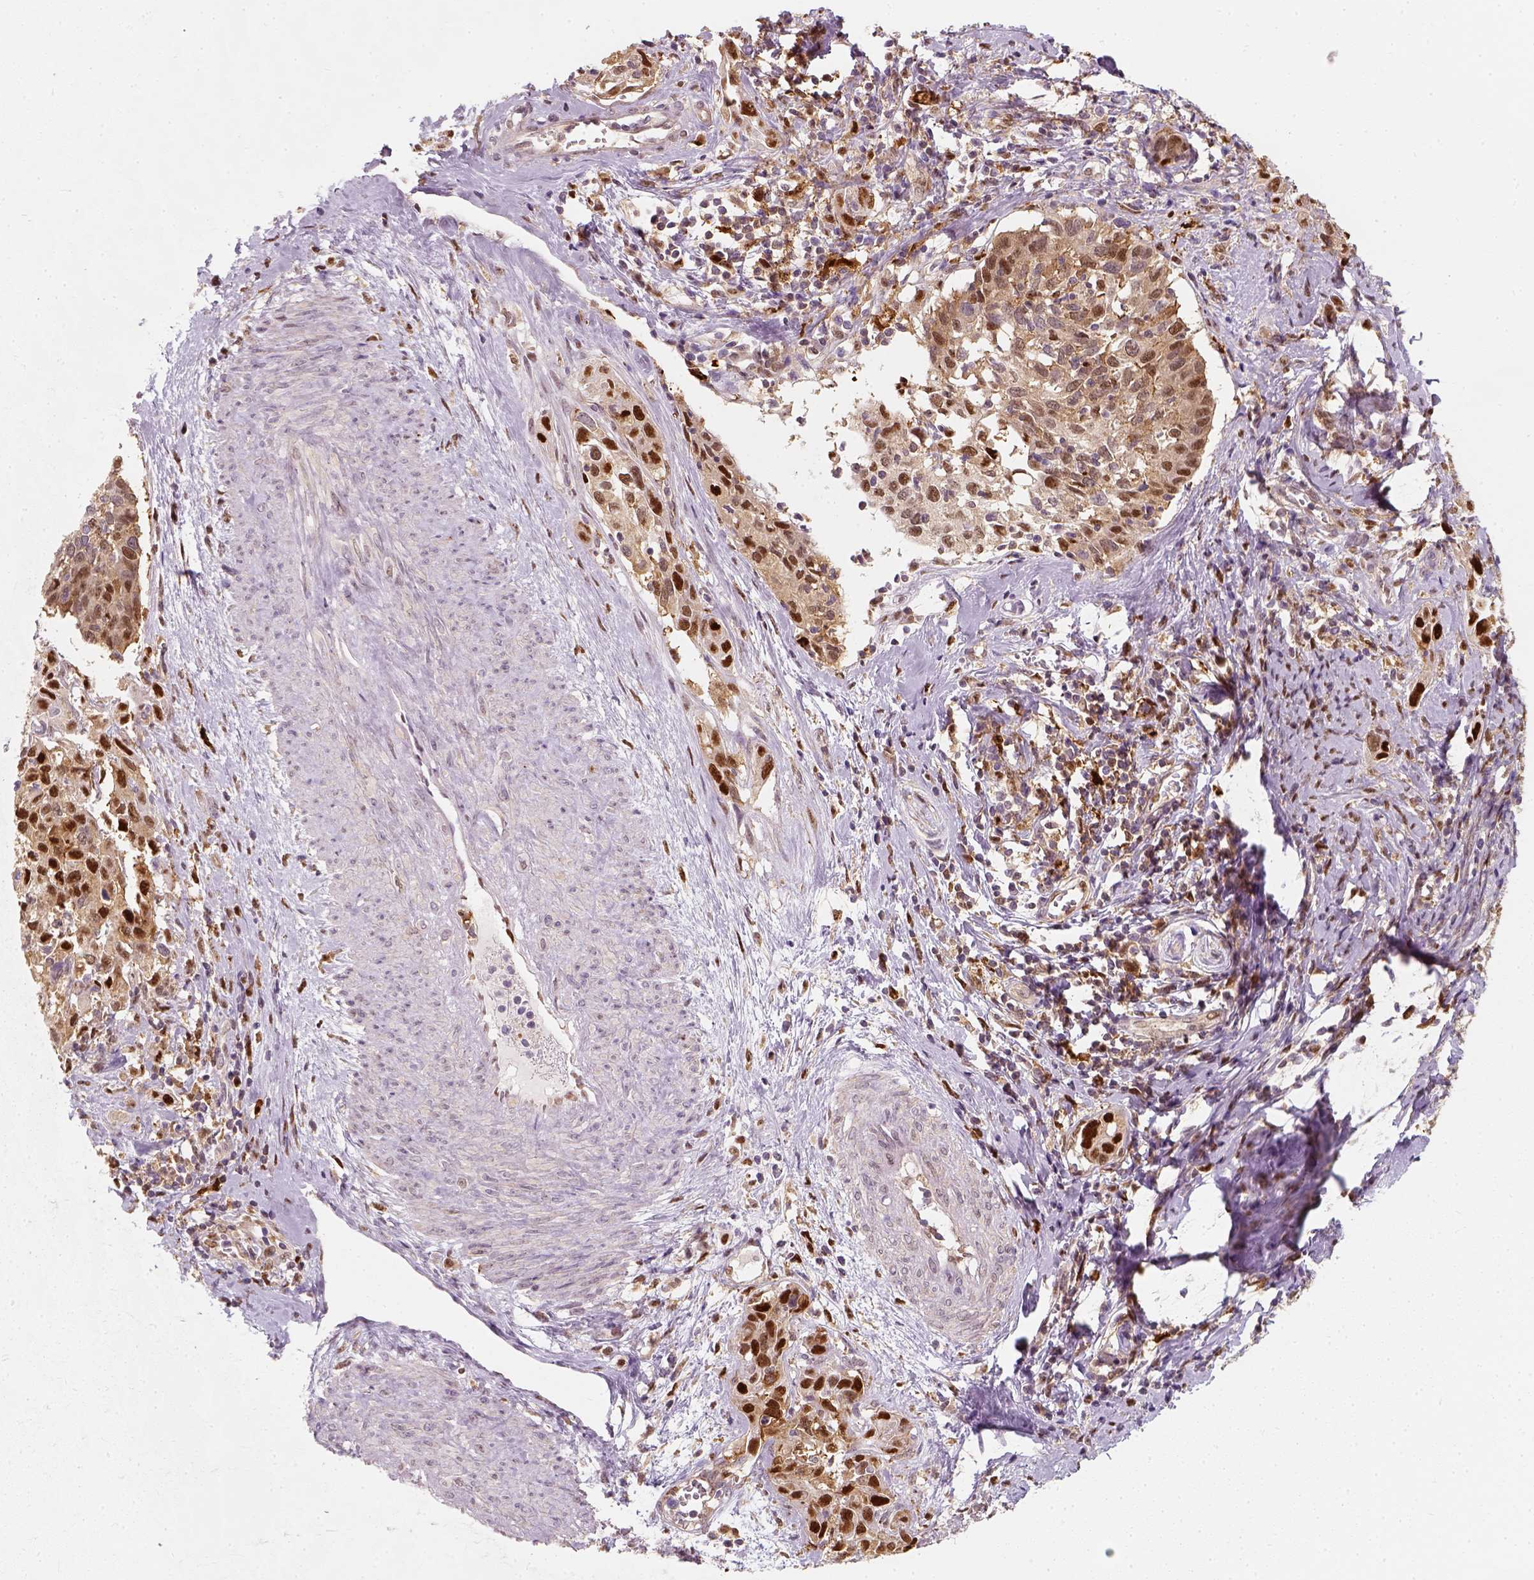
{"staining": {"intensity": "strong", "quantity": "25%-75%", "location": "nuclear"}, "tissue": "cervical cancer", "cell_type": "Tumor cells", "image_type": "cancer", "snomed": [{"axis": "morphology", "description": "Squamous cell carcinoma, NOS"}, {"axis": "topography", "description": "Cervix"}], "caption": "This is a photomicrograph of immunohistochemistry staining of cervical cancer (squamous cell carcinoma), which shows strong staining in the nuclear of tumor cells.", "gene": "SQSTM1", "patient": {"sex": "female", "age": 51}}